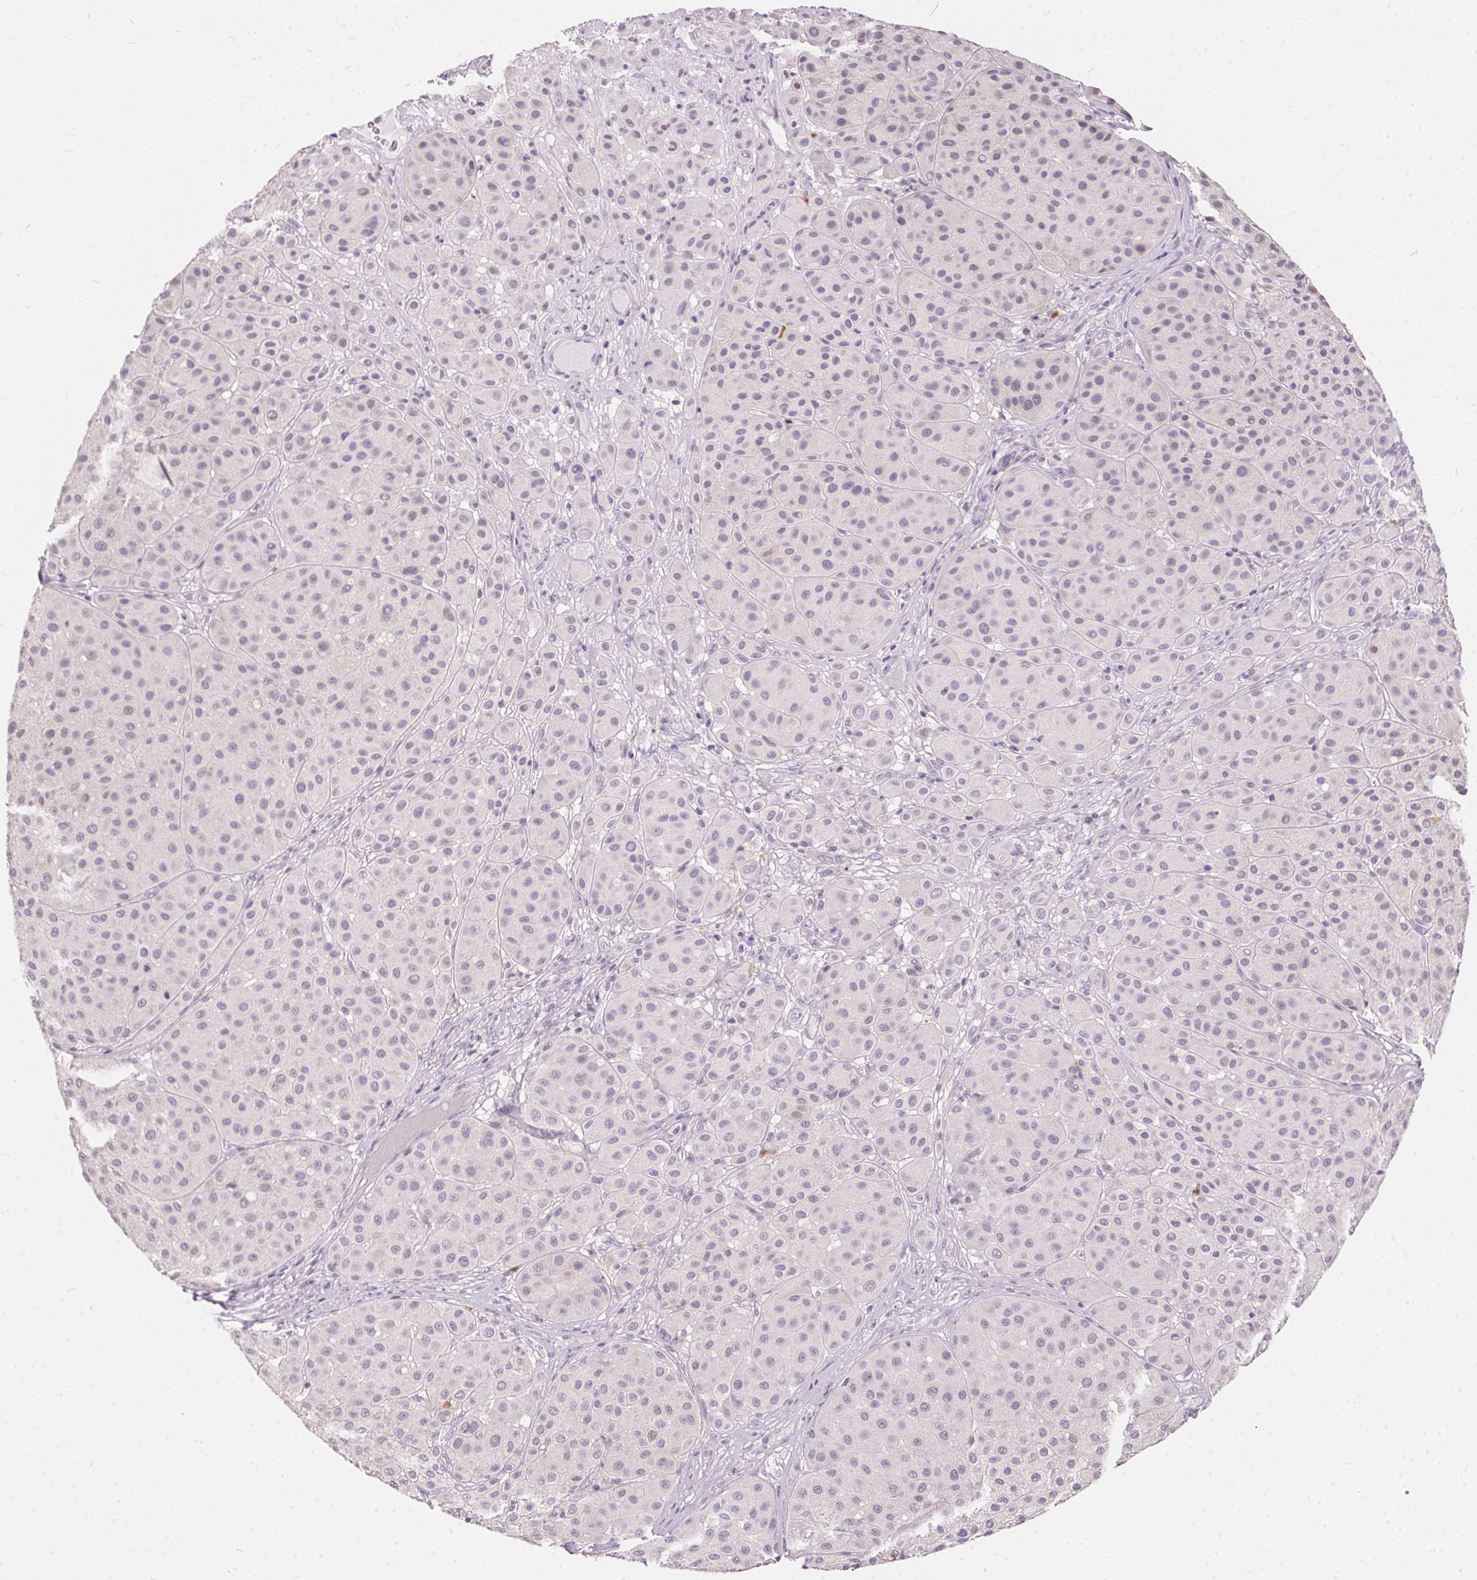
{"staining": {"intensity": "negative", "quantity": "none", "location": "none"}, "tissue": "melanoma", "cell_type": "Tumor cells", "image_type": "cancer", "snomed": [{"axis": "morphology", "description": "Malignant melanoma, Metastatic site"}, {"axis": "topography", "description": "Smooth muscle"}], "caption": "This micrograph is of melanoma stained with immunohistochemistry (IHC) to label a protein in brown with the nuclei are counter-stained blue. There is no expression in tumor cells. The staining was performed using DAB to visualize the protein expression in brown, while the nuclei were stained in blue with hematoxylin (Magnification: 20x).", "gene": "SERPINB1", "patient": {"sex": "male", "age": 41}}